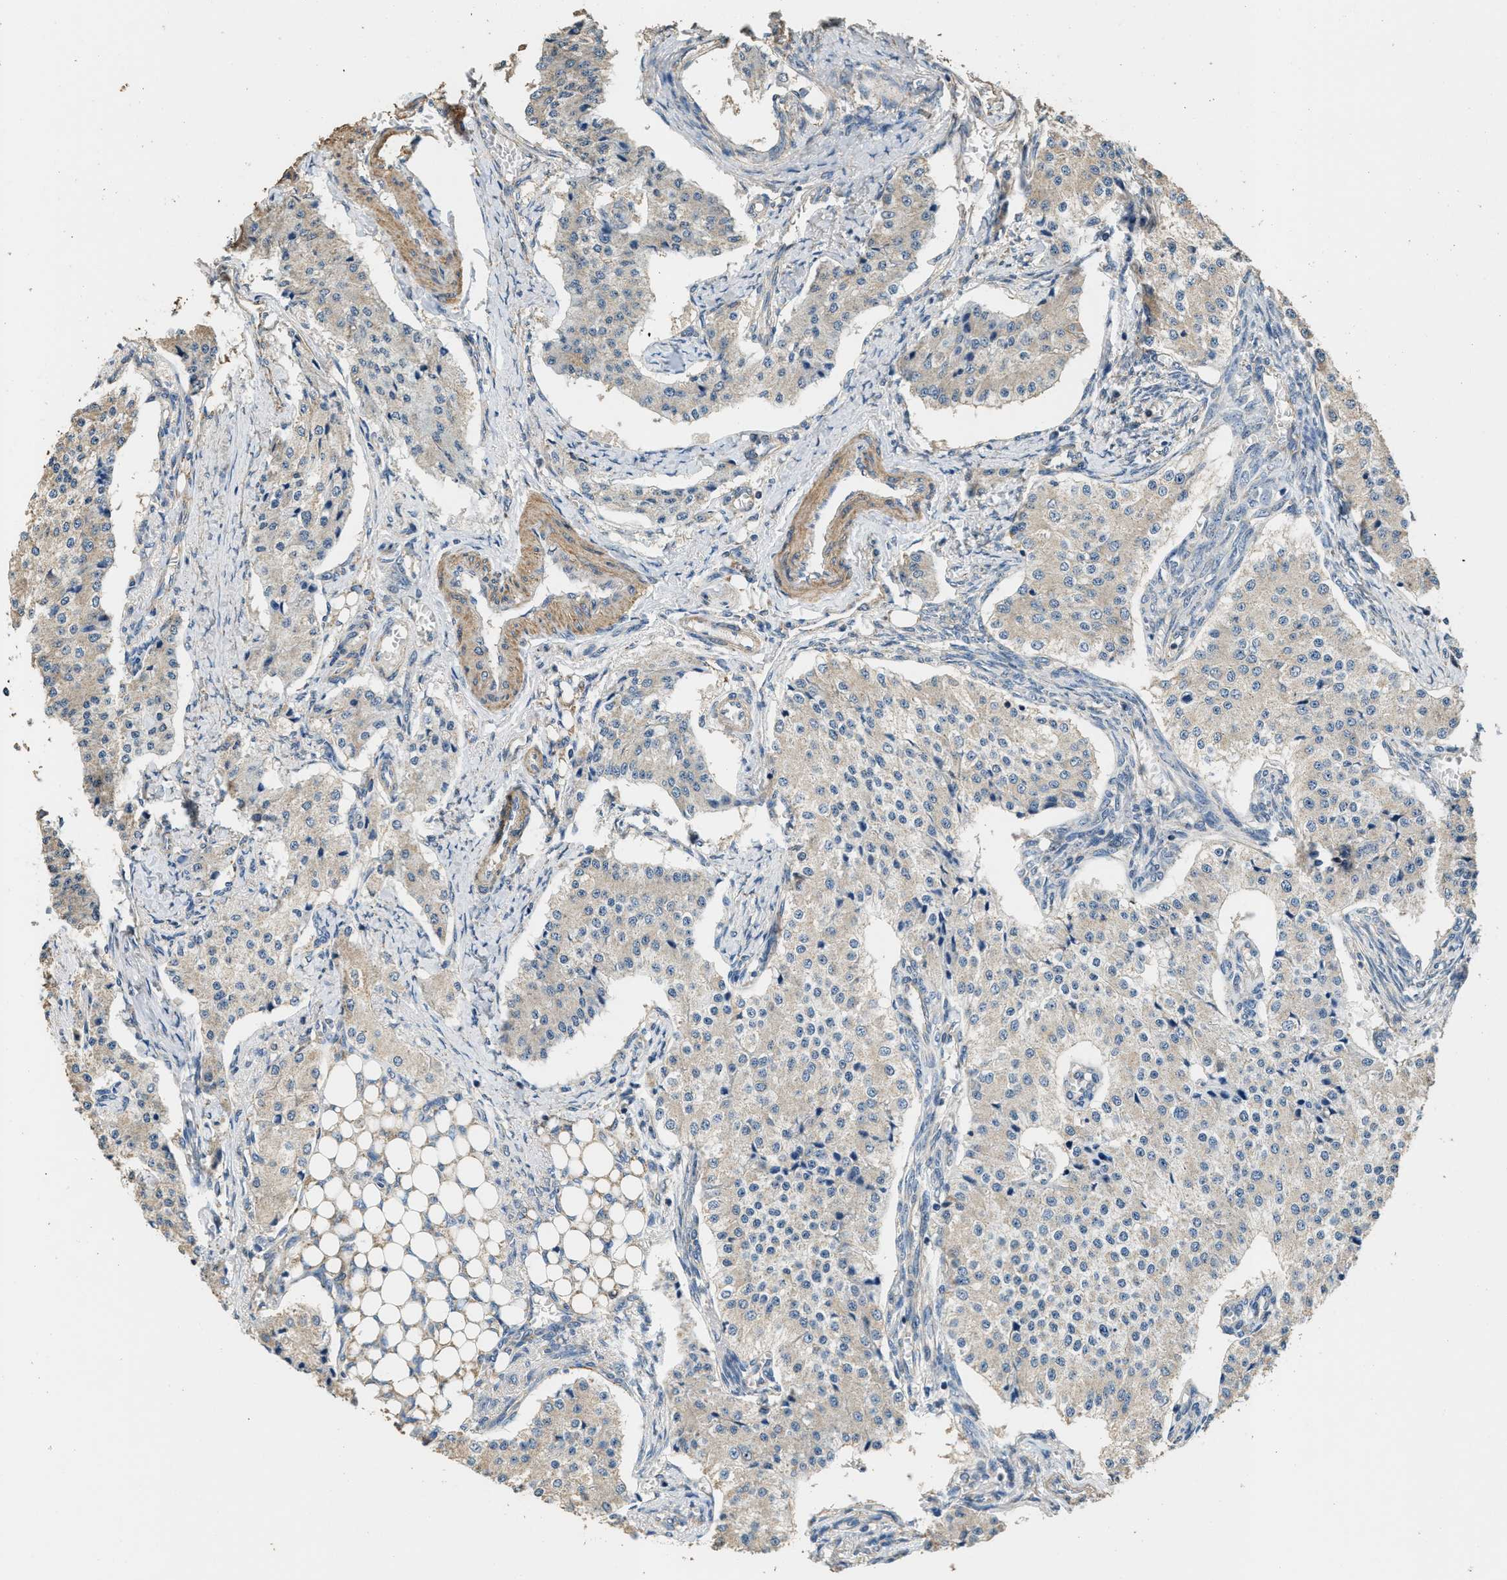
{"staining": {"intensity": "weak", "quantity": "<25%", "location": "cytoplasmic/membranous"}, "tissue": "carcinoid", "cell_type": "Tumor cells", "image_type": "cancer", "snomed": [{"axis": "morphology", "description": "Carcinoid, malignant, NOS"}, {"axis": "topography", "description": "Colon"}], "caption": "Histopathology image shows no protein positivity in tumor cells of malignant carcinoid tissue.", "gene": "THBS2", "patient": {"sex": "female", "age": 52}}